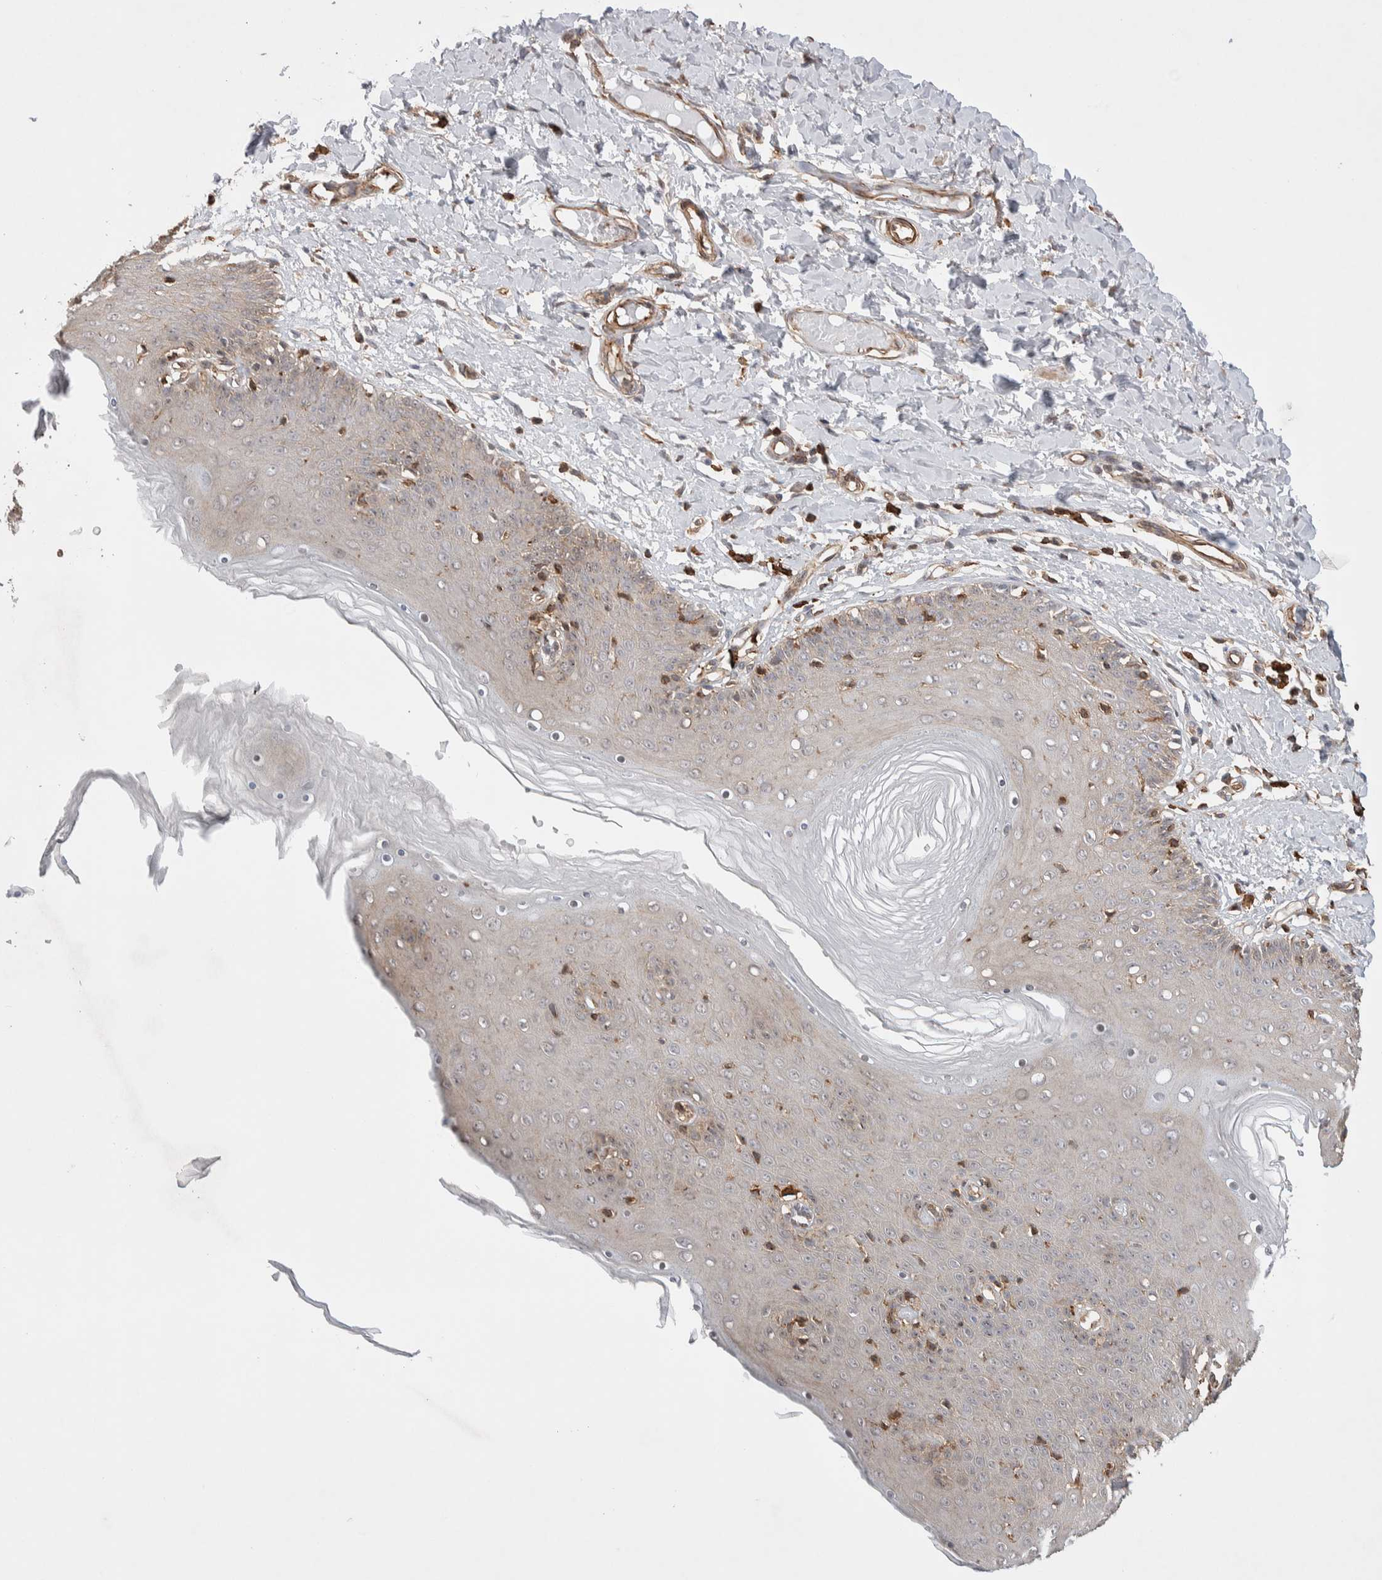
{"staining": {"intensity": "moderate", "quantity": "25%-75%", "location": "cytoplasmic/membranous"}, "tissue": "skin", "cell_type": "Epidermal cells", "image_type": "normal", "snomed": [{"axis": "morphology", "description": "Normal tissue, NOS"}, {"axis": "topography", "description": "Vulva"}], "caption": "Immunohistochemistry (IHC) of benign human skin shows medium levels of moderate cytoplasmic/membranous positivity in approximately 25%-75% of epidermal cells.", "gene": "ZNF704", "patient": {"sex": "female", "age": 66}}